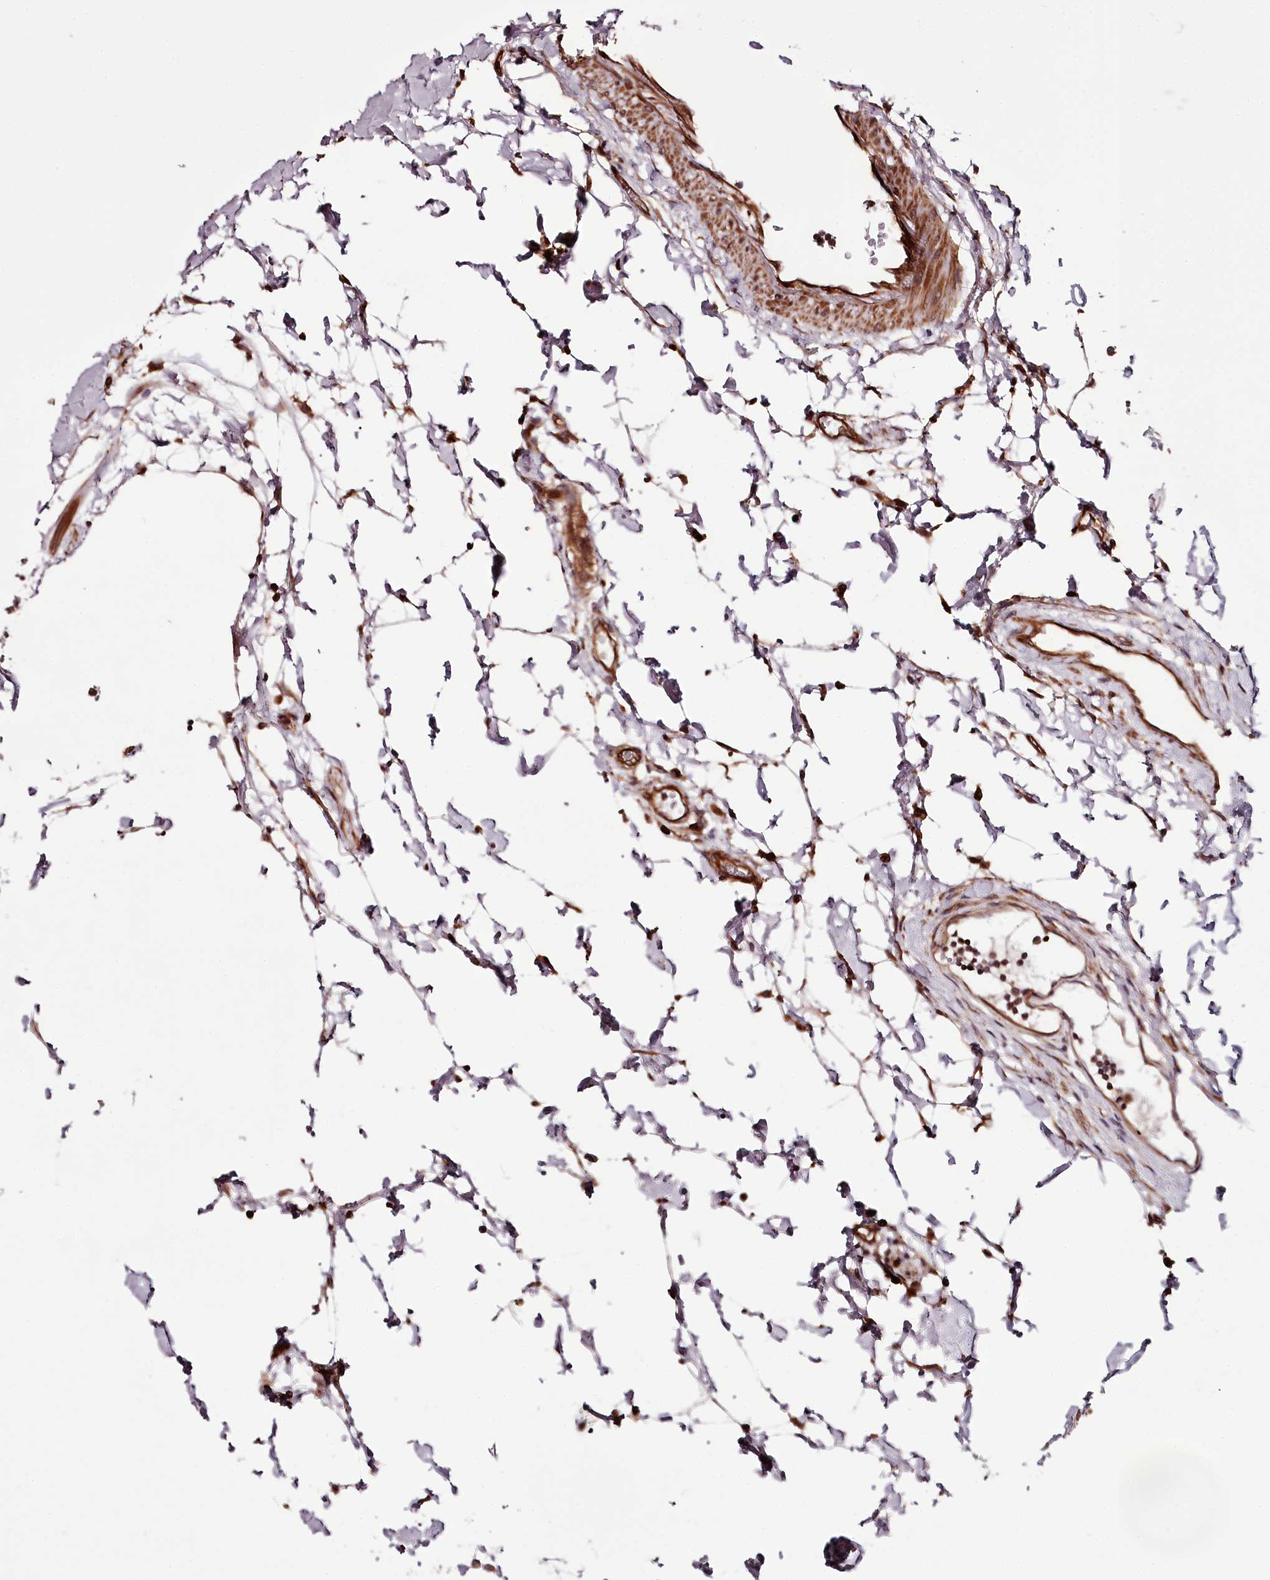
{"staining": {"intensity": "moderate", "quantity": "25%-75%", "location": "cytoplasmic/membranous"}, "tissue": "colon", "cell_type": "Endothelial cells", "image_type": "normal", "snomed": [{"axis": "morphology", "description": "Normal tissue, NOS"}, {"axis": "topography", "description": "Colon"}], "caption": "A medium amount of moderate cytoplasmic/membranous positivity is identified in about 25%-75% of endothelial cells in normal colon. (DAB IHC, brown staining for protein, blue staining for nuclei).", "gene": "TARS1", "patient": {"sex": "female", "age": 79}}